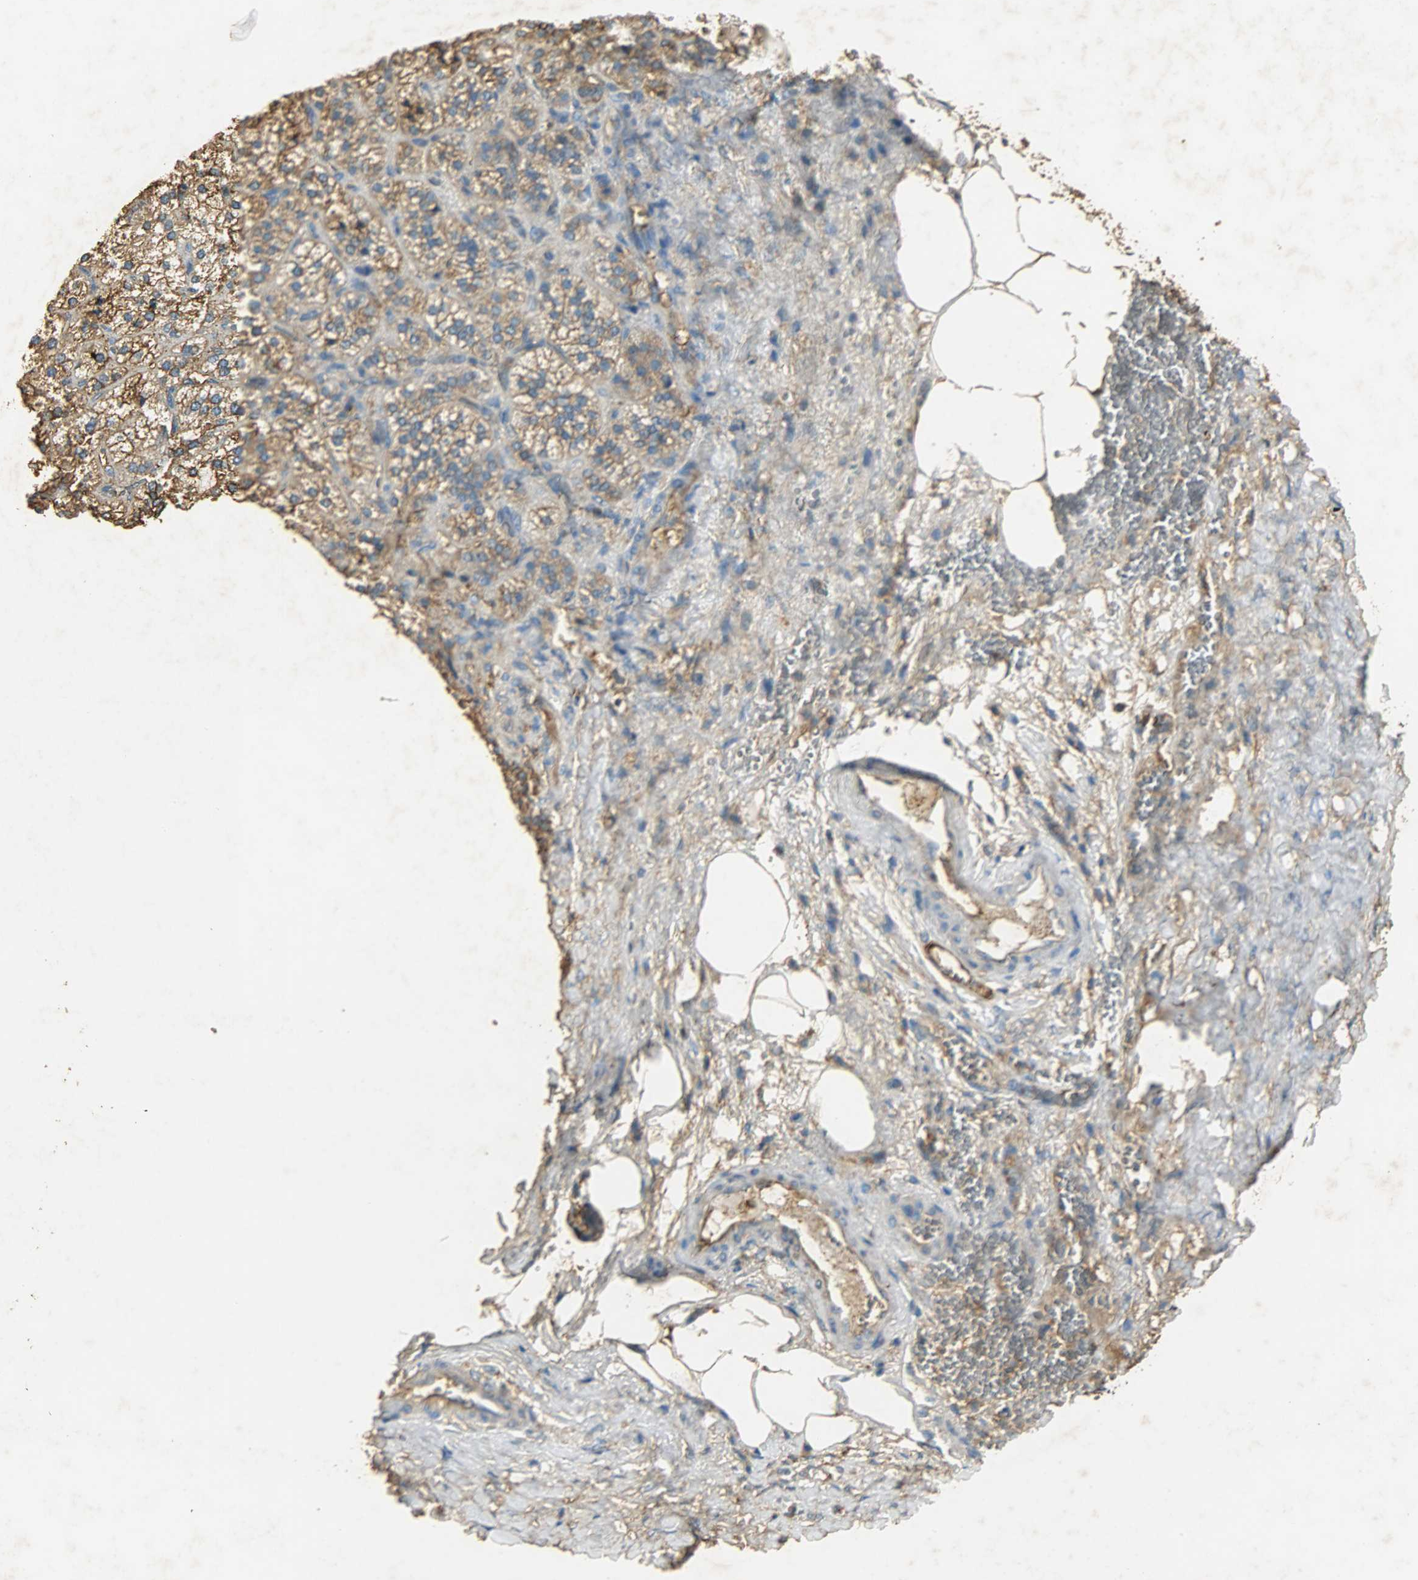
{"staining": {"intensity": "moderate", "quantity": ">75%", "location": "cytoplasmic/membranous"}, "tissue": "adrenal gland", "cell_type": "Glandular cells", "image_type": "normal", "snomed": [{"axis": "morphology", "description": "Normal tissue, NOS"}, {"axis": "topography", "description": "Adrenal gland"}], "caption": "Glandular cells reveal medium levels of moderate cytoplasmic/membranous expression in approximately >75% of cells in normal human adrenal gland. (DAB IHC with brightfield microscopy, high magnification).", "gene": "ANXA6", "patient": {"sex": "female", "age": 71}}